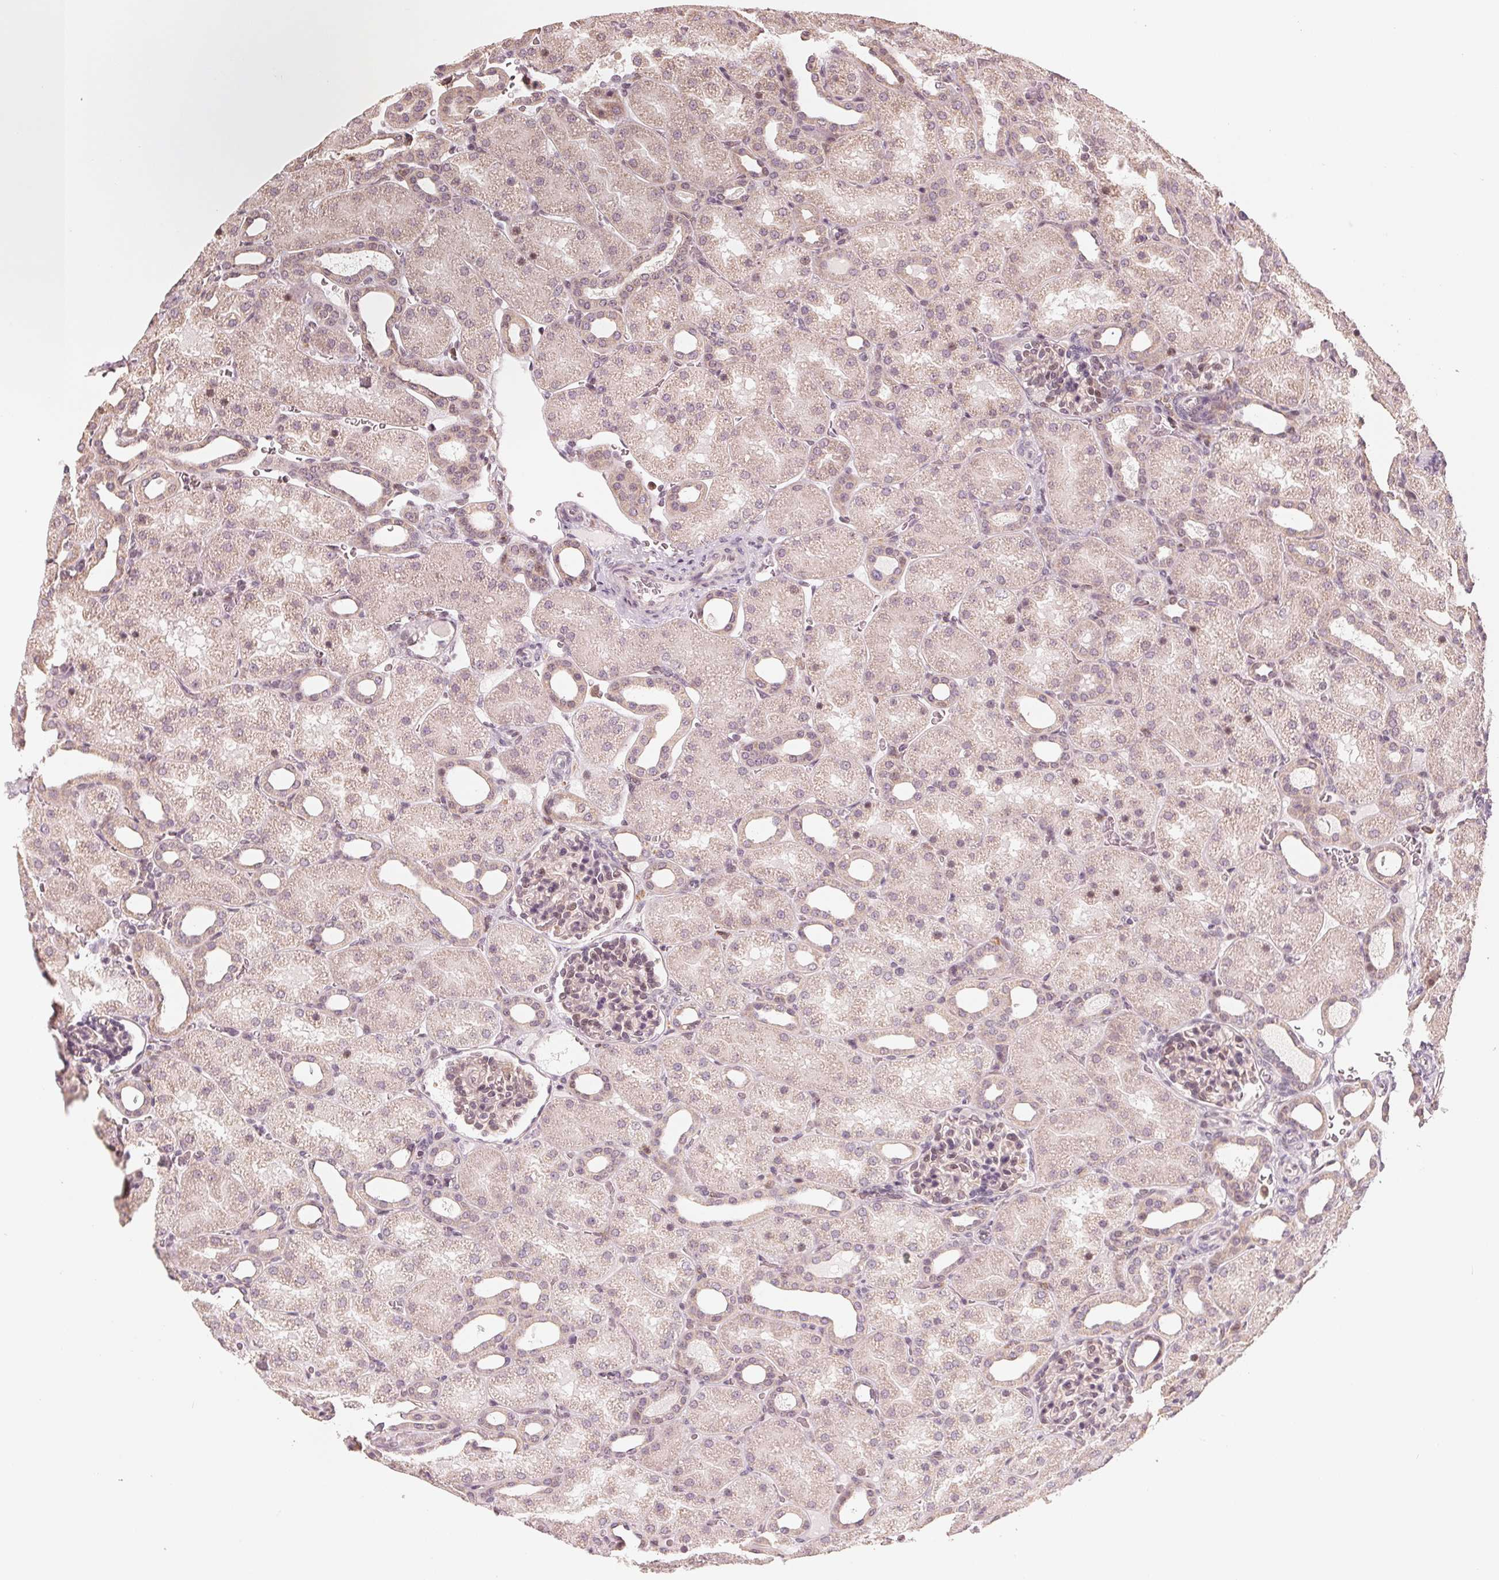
{"staining": {"intensity": "weak", "quantity": "25%-75%", "location": "cytoplasmic/membranous,nuclear"}, "tissue": "kidney", "cell_type": "Cells in glomeruli", "image_type": "normal", "snomed": [{"axis": "morphology", "description": "Normal tissue, NOS"}, {"axis": "topography", "description": "Kidney"}], "caption": "A low amount of weak cytoplasmic/membranous,nuclear expression is present in approximately 25%-75% of cells in glomeruli in normal kidney.", "gene": "IL9R", "patient": {"sex": "male", "age": 2}}